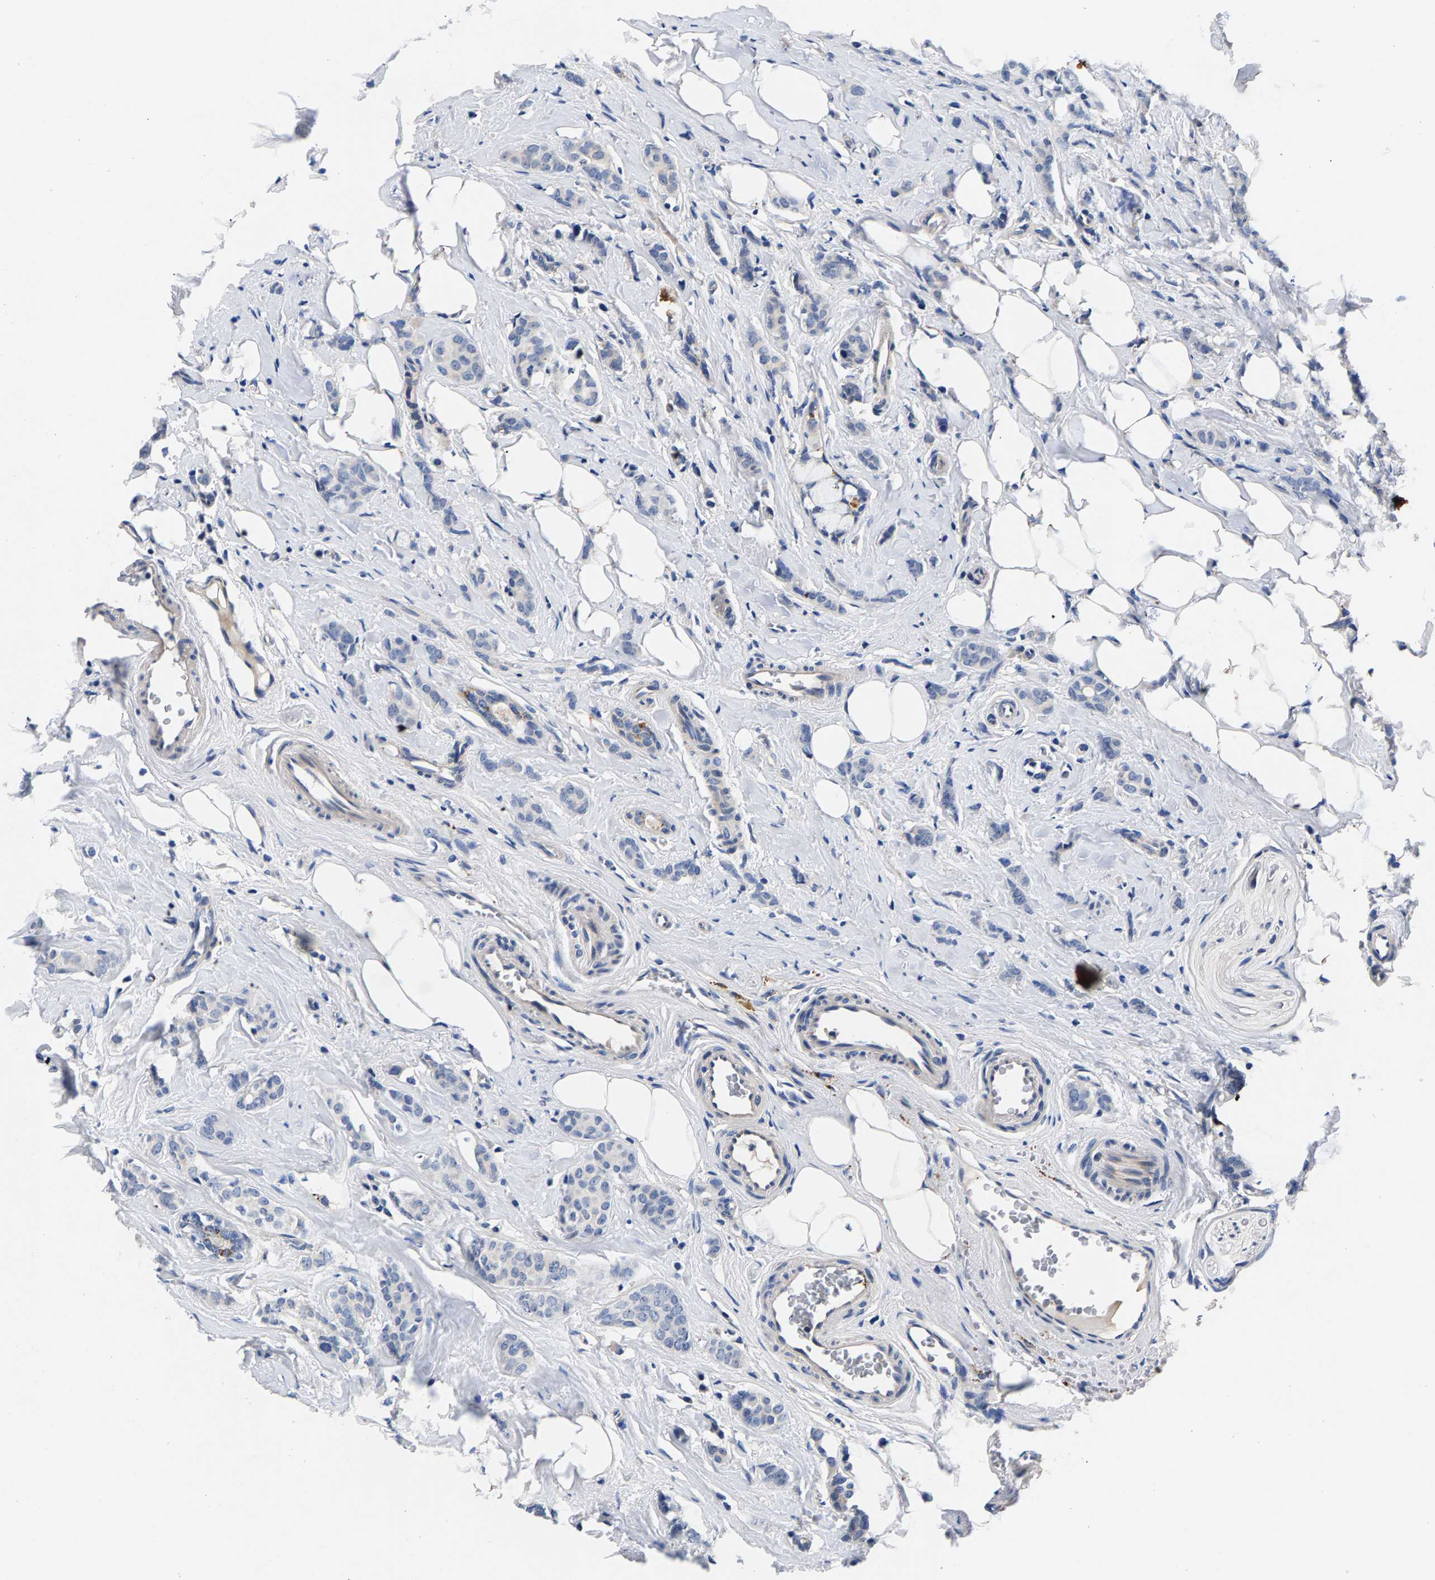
{"staining": {"intensity": "negative", "quantity": "none", "location": "none"}, "tissue": "breast cancer", "cell_type": "Tumor cells", "image_type": "cancer", "snomed": [{"axis": "morphology", "description": "Lobular carcinoma"}, {"axis": "topography", "description": "Breast"}], "caption": "High magnification brightfield microscopy of lobular carcinoma (breast) stained with DAB (3,3'-diaminobenzidine) (brown) and counterstained with hematoxylin (blue): tumor cells show no significant positivity. (DAB (3,3'-diaminobenzidine) immunohistochemistry, high magnification).", "gene": "P2RY4", "patient": {"sex": "female", "age": 60}}